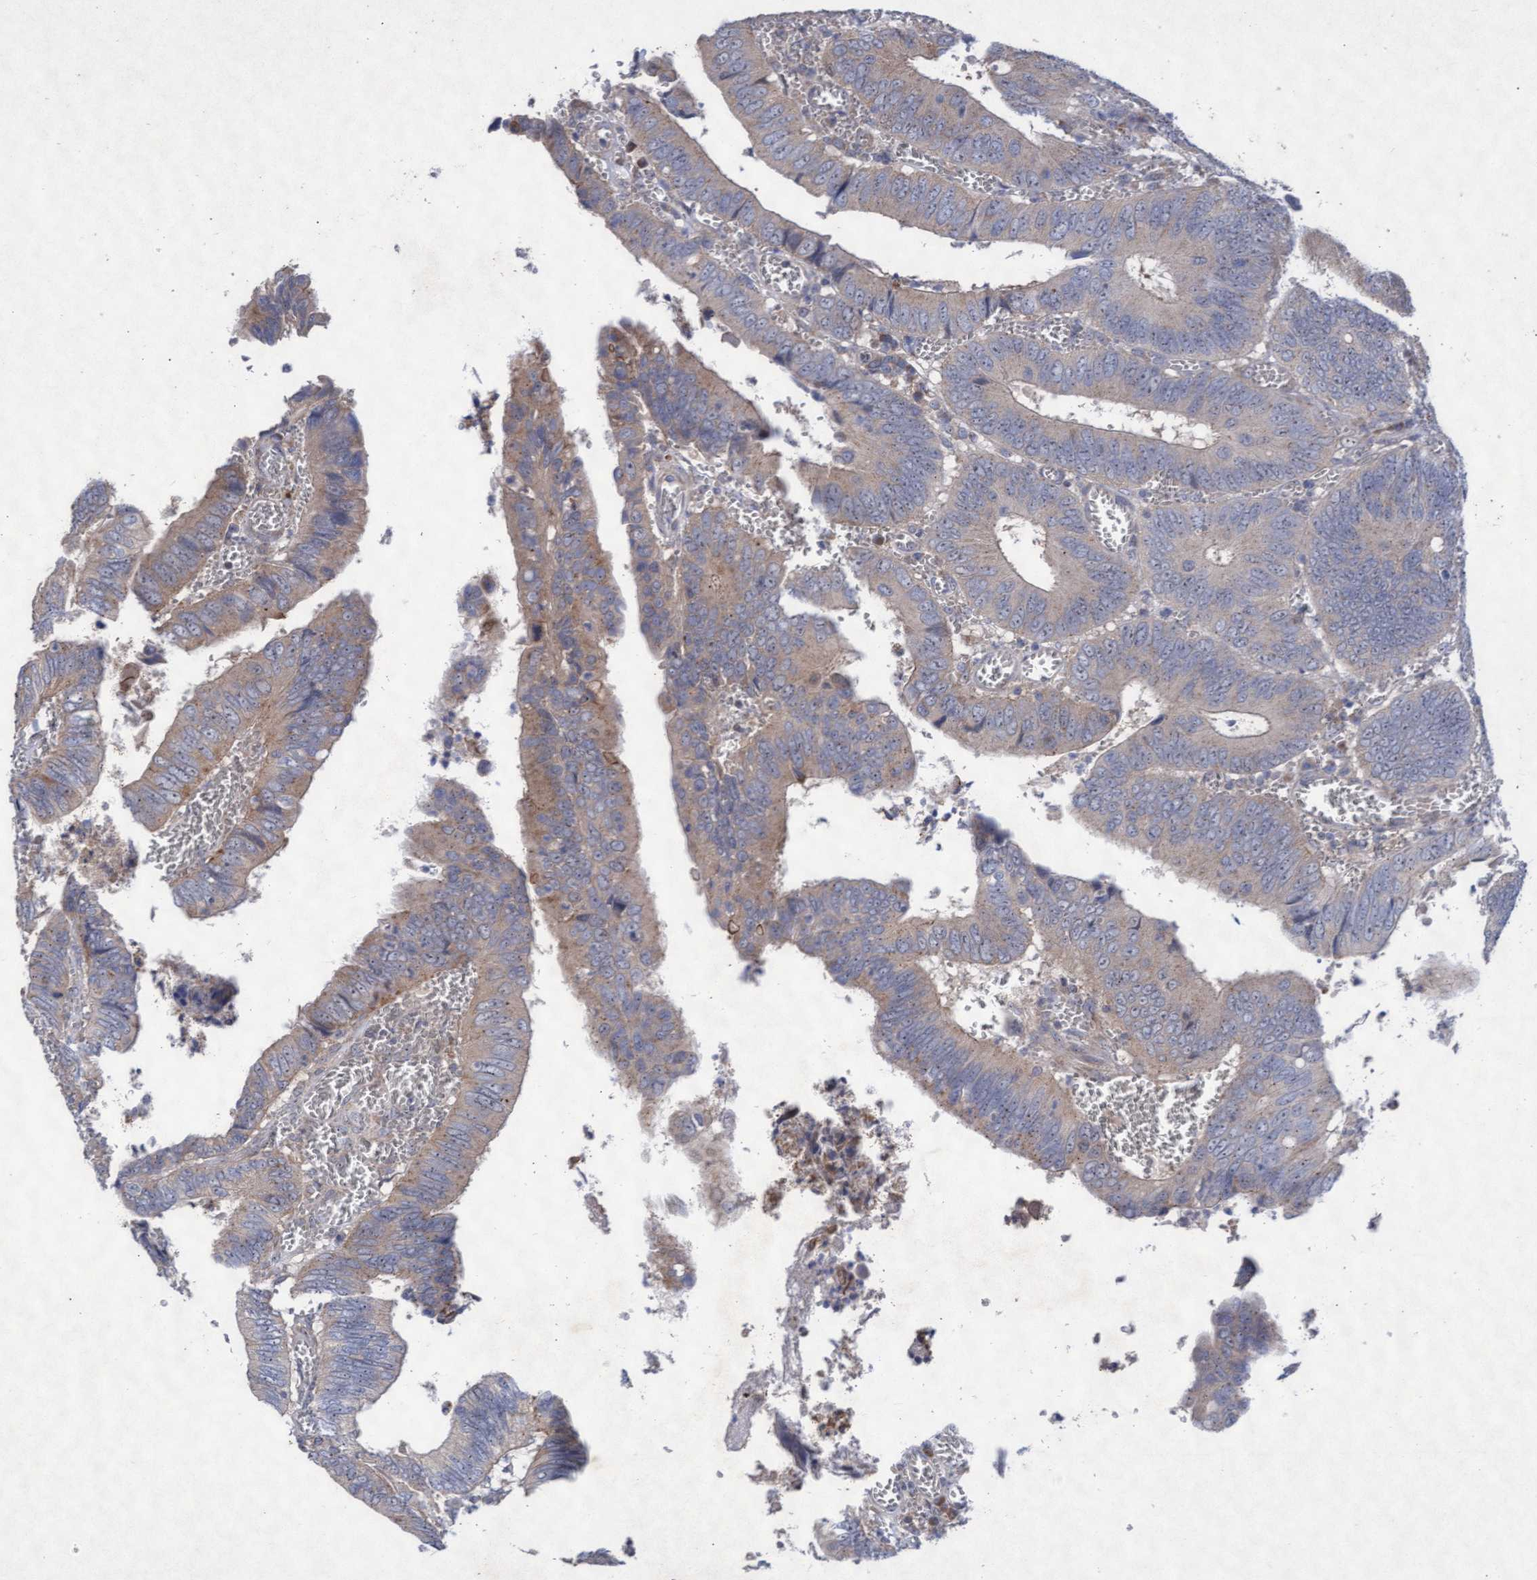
{"staining": {"intensity": "weak", "quantity": "<25%", "location": "cytoplasmic/membranous"}, "tissue": "colorectal cancer", "cell_type": "Tumor cells", "image_type": "cancer", "snomed": [{"axis": "morphology", "description": "Inflammation, NOS"}, {"axis": "morphology", "description": "Adenocarcinoma, NOS"}, {"axis": "topography", "description": "Colon"}], "caption": "This is an IHC micrograph of adenocarcinoma (colorectal). There is no positivity in tumor cells.", "gene": "ABCF2", "patient": {"sex": "male", "age": 72}}